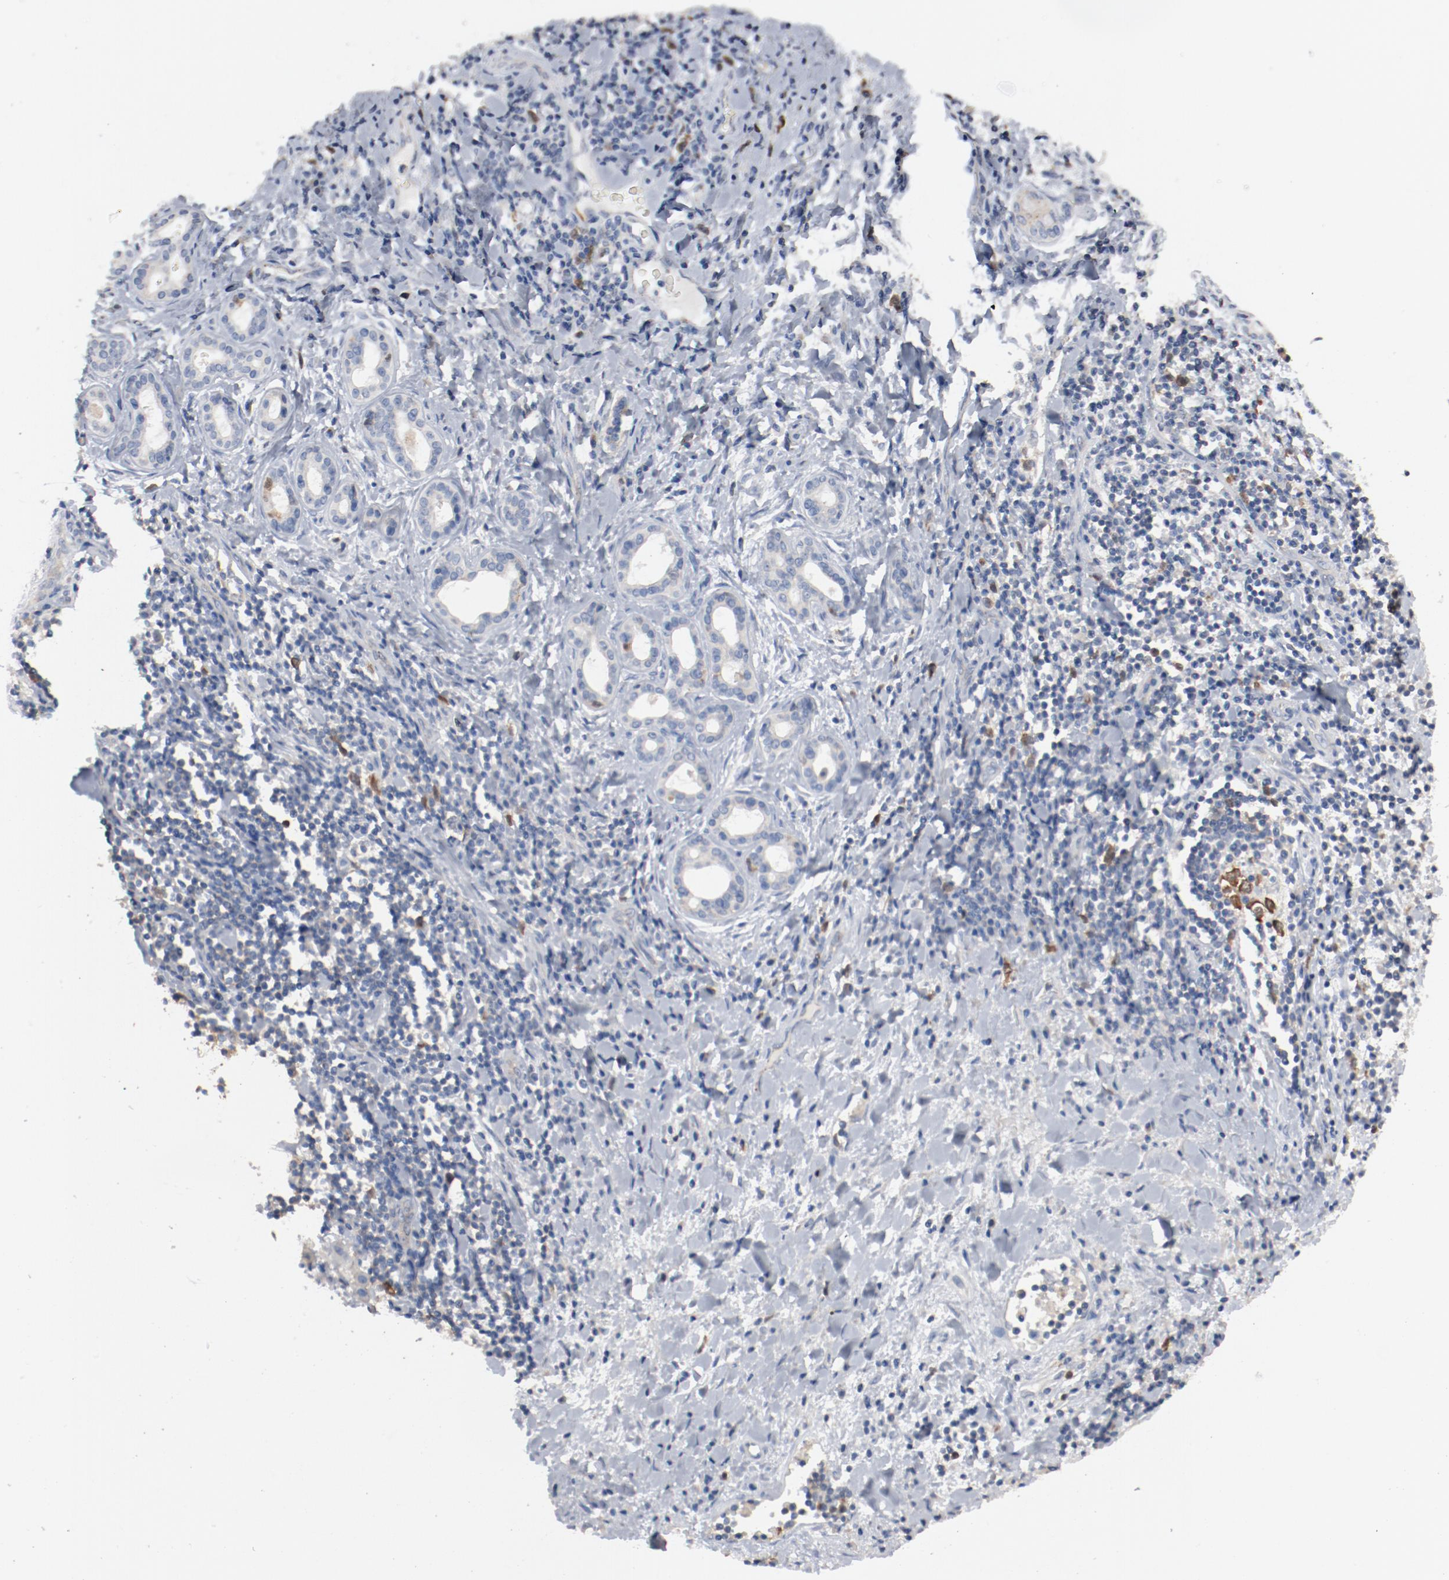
{"staining": {"intensity": "negative", "quantity": "none", "location": "none"}, "tissue": "liver cancer", "cell_type": "Tumor cells", "image_type": "cancer", "snomed": [{"axis": "morphology", "description": "Cholangiocarcinoma"}, {"axis": "topography", "description": "Liver"}], "caption": "The immunohistochemistry (IHC) image has no significant expression in tumor cells of cholangiocarcinoma (liver) tissue.", "gene": "CDK1", "patient": {"sex": "male", "age": 57}}